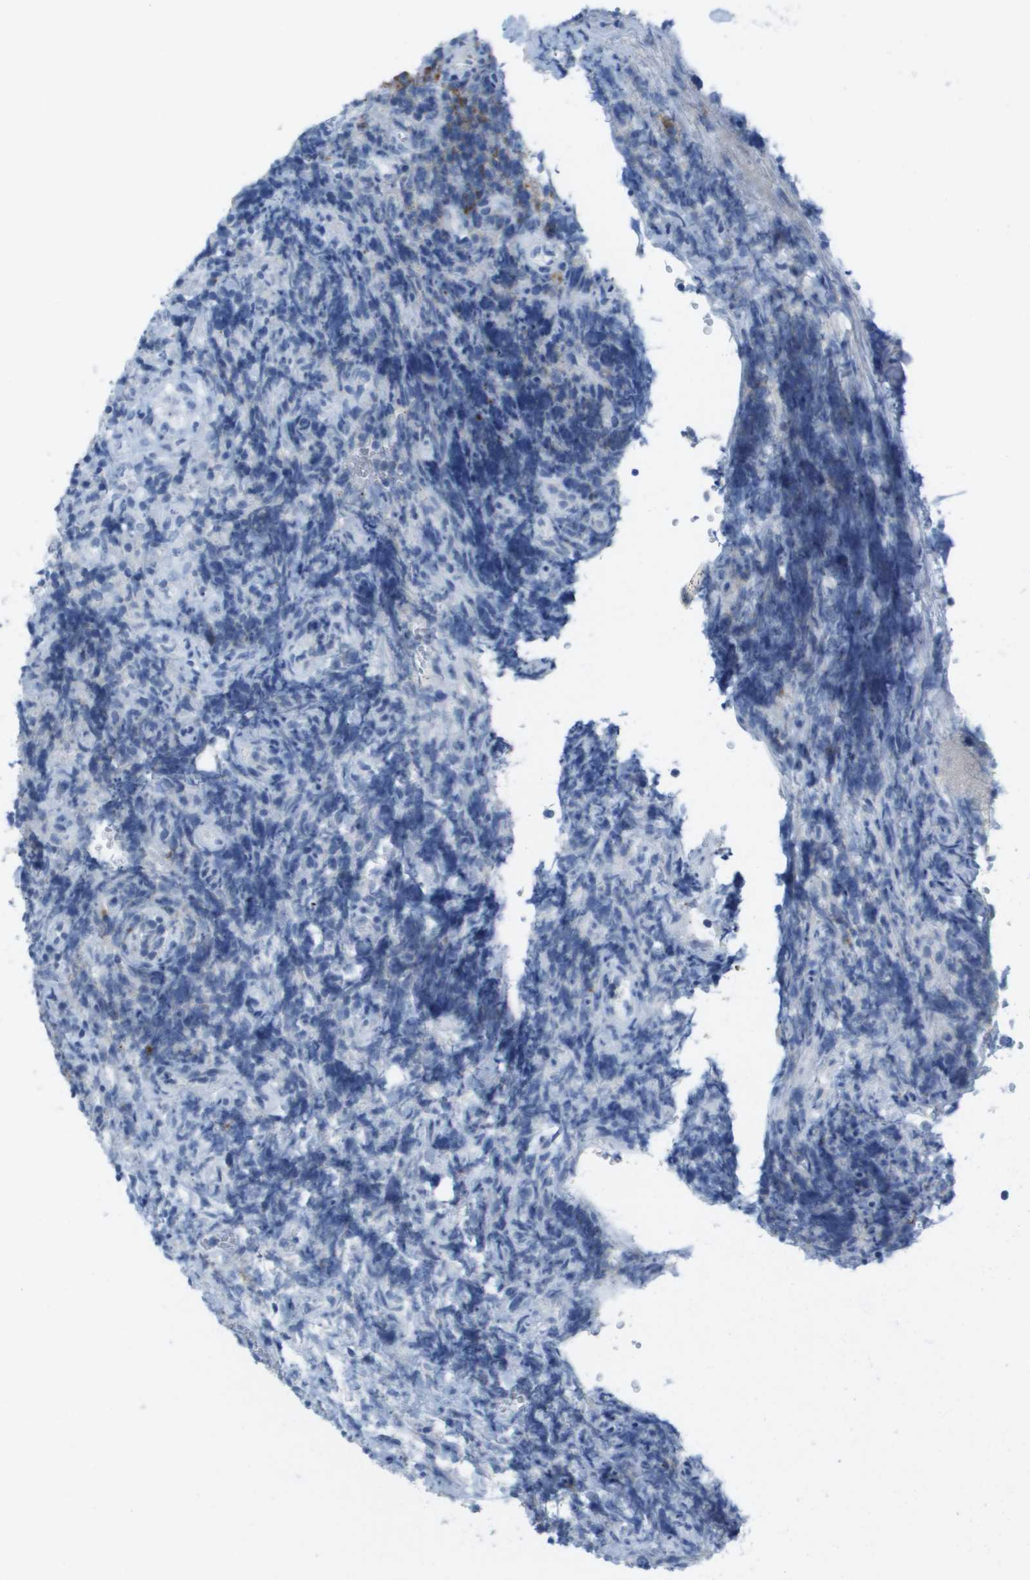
{"staining": {"intensity": "strong", "quantity": "<25%", "location": "cytoplasmic/membranous"}, "tissue": "lymphoma", "cell_type": "Tumor cells", "image_type": "cancer", "snomed": [{"axis": "morphology", "description": "Malignant lymphoma, non-Hodgkin's type, High grade"}, {"axis": "topography", "description": "Lymph node"}], "caption": "IHC (DAB) staining of lymphoma exhibits strong cytoplasmic/membranous protein positivity in about <25% of tumor cells. The staining was performed using DAB (3,3'-diaminobenzidine), with brown indicating positive protein expression. Nuclei are stained blue with hematoxylin.", "gene": "GPR18", "patient": {"sex": "female", "age": 76}}